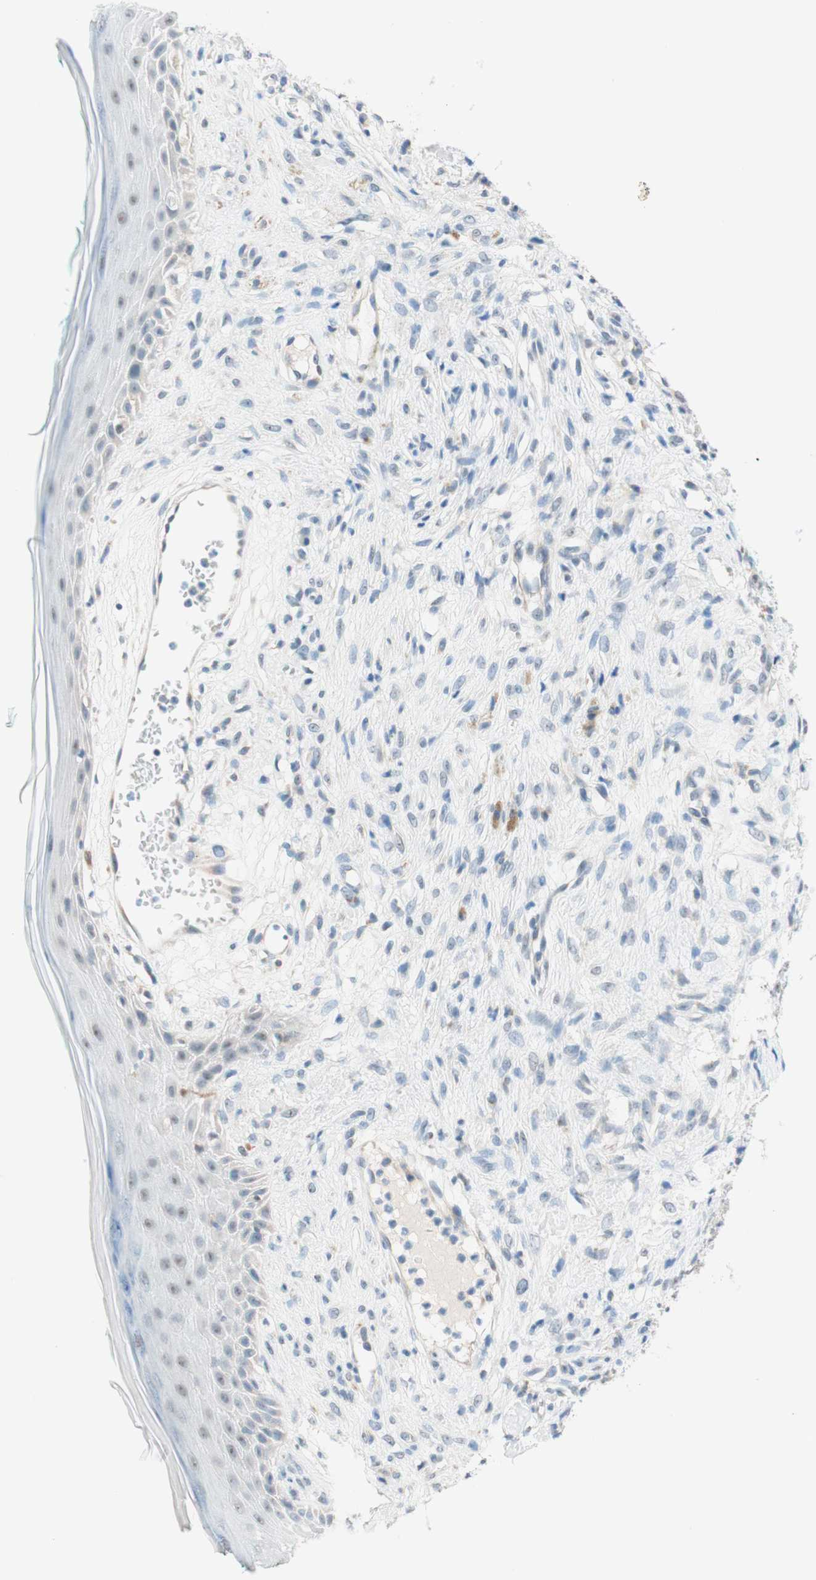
{"staining": {"intensity": "negative", "quantity": "none", "location": "none"}, "tissue": "skin cancer", "cell_type": "Tumor cells", "image_type": "cancer", "snomed": [{"axis": "morphology", "description": "Basal cell carcinoma"}, {"axis": "topography", "description": "Skin"}], "caption": "Immunohistochemistry (IHC) histopathology image of human skin basal cell carcinoma stained for a protein (brown), which exhibits no expression in tumor cells.", "gene": "JPH1", "patient": {"sex": "female", "age": 84}}